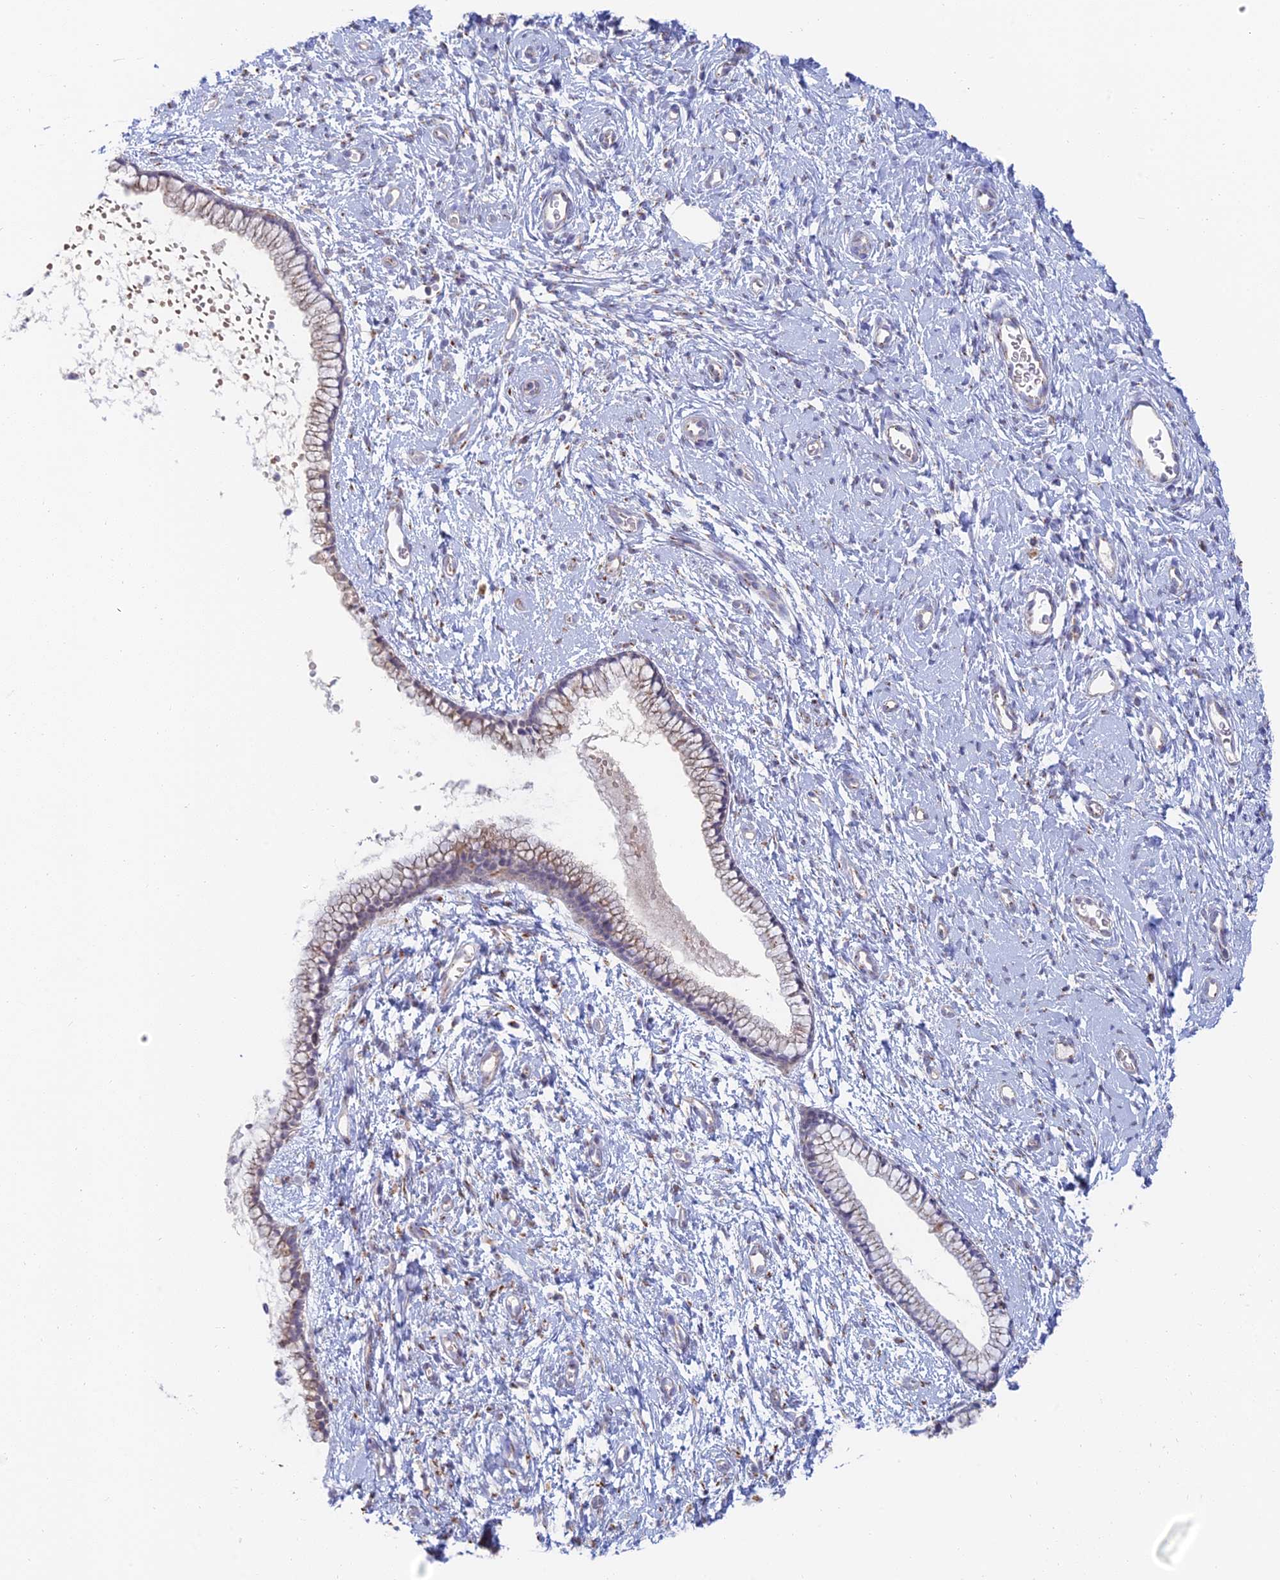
{"staining": {"intensity": "moderate", "quantity": "25%-75%", "location": "cytoplasmic/membranous"}, "tissue": "cervix", "cell_type": "Glandular cells", "image_type": "normal", "snomed": [{"axis": "morphology", "description": "Normal tissue, NOS"}, {"axis": "topography", "description": "Cervix"}], "caption": "Immunohistochemical staining of normal cervix demonstrates medium levels of moderate cytoplasmic/membranous positivity in about 25%-75% of glandular cells.", "gene": "ENSG00000267561", "patient": {"sex": "female", "age": 57}}